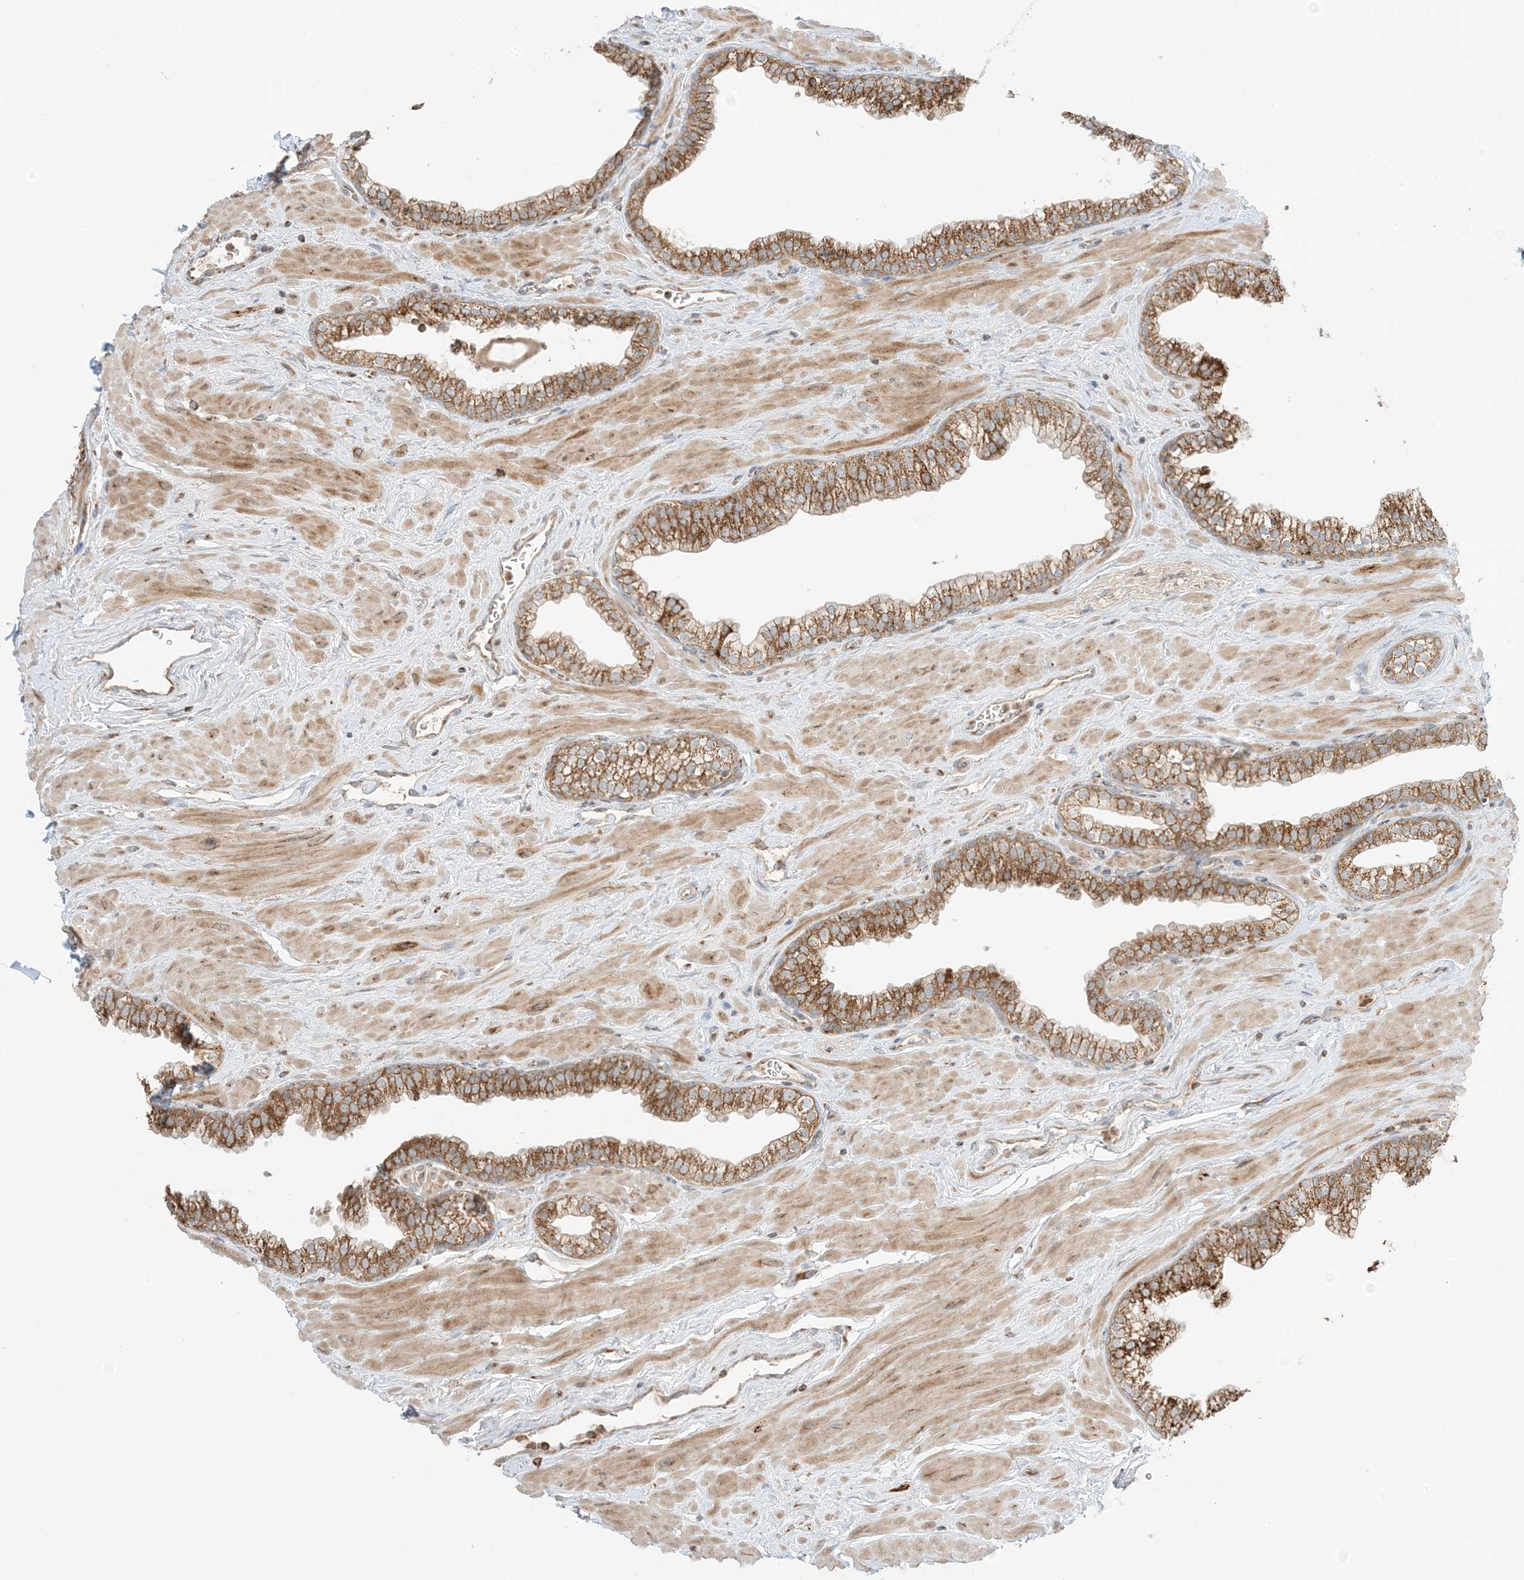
{"staining": {"intensity": "strong", "quantity": ">75%", "location": "cytoplasmic/membranous"}, "tissue": "prostate", "cell_type": "Glandular cells", "image_type": "normal", "snomed": [{"axis": "morphology", "description": "Normal tissue, NOS"}, {"axis": "morphology", "description": "Urothelial carcinoma, Low grade"}, {"axis": "topography", "description": "Urinary bladder"}, {"axis": "topography", "description": "Prostate"}], "caption": "Protein analysis of normal prostate reveals strong cytoplasmic/membranous positivity in about >75% of glandular cells.", "gene": "N4BP3", "patient": {"sex": "male", "age": 60}}